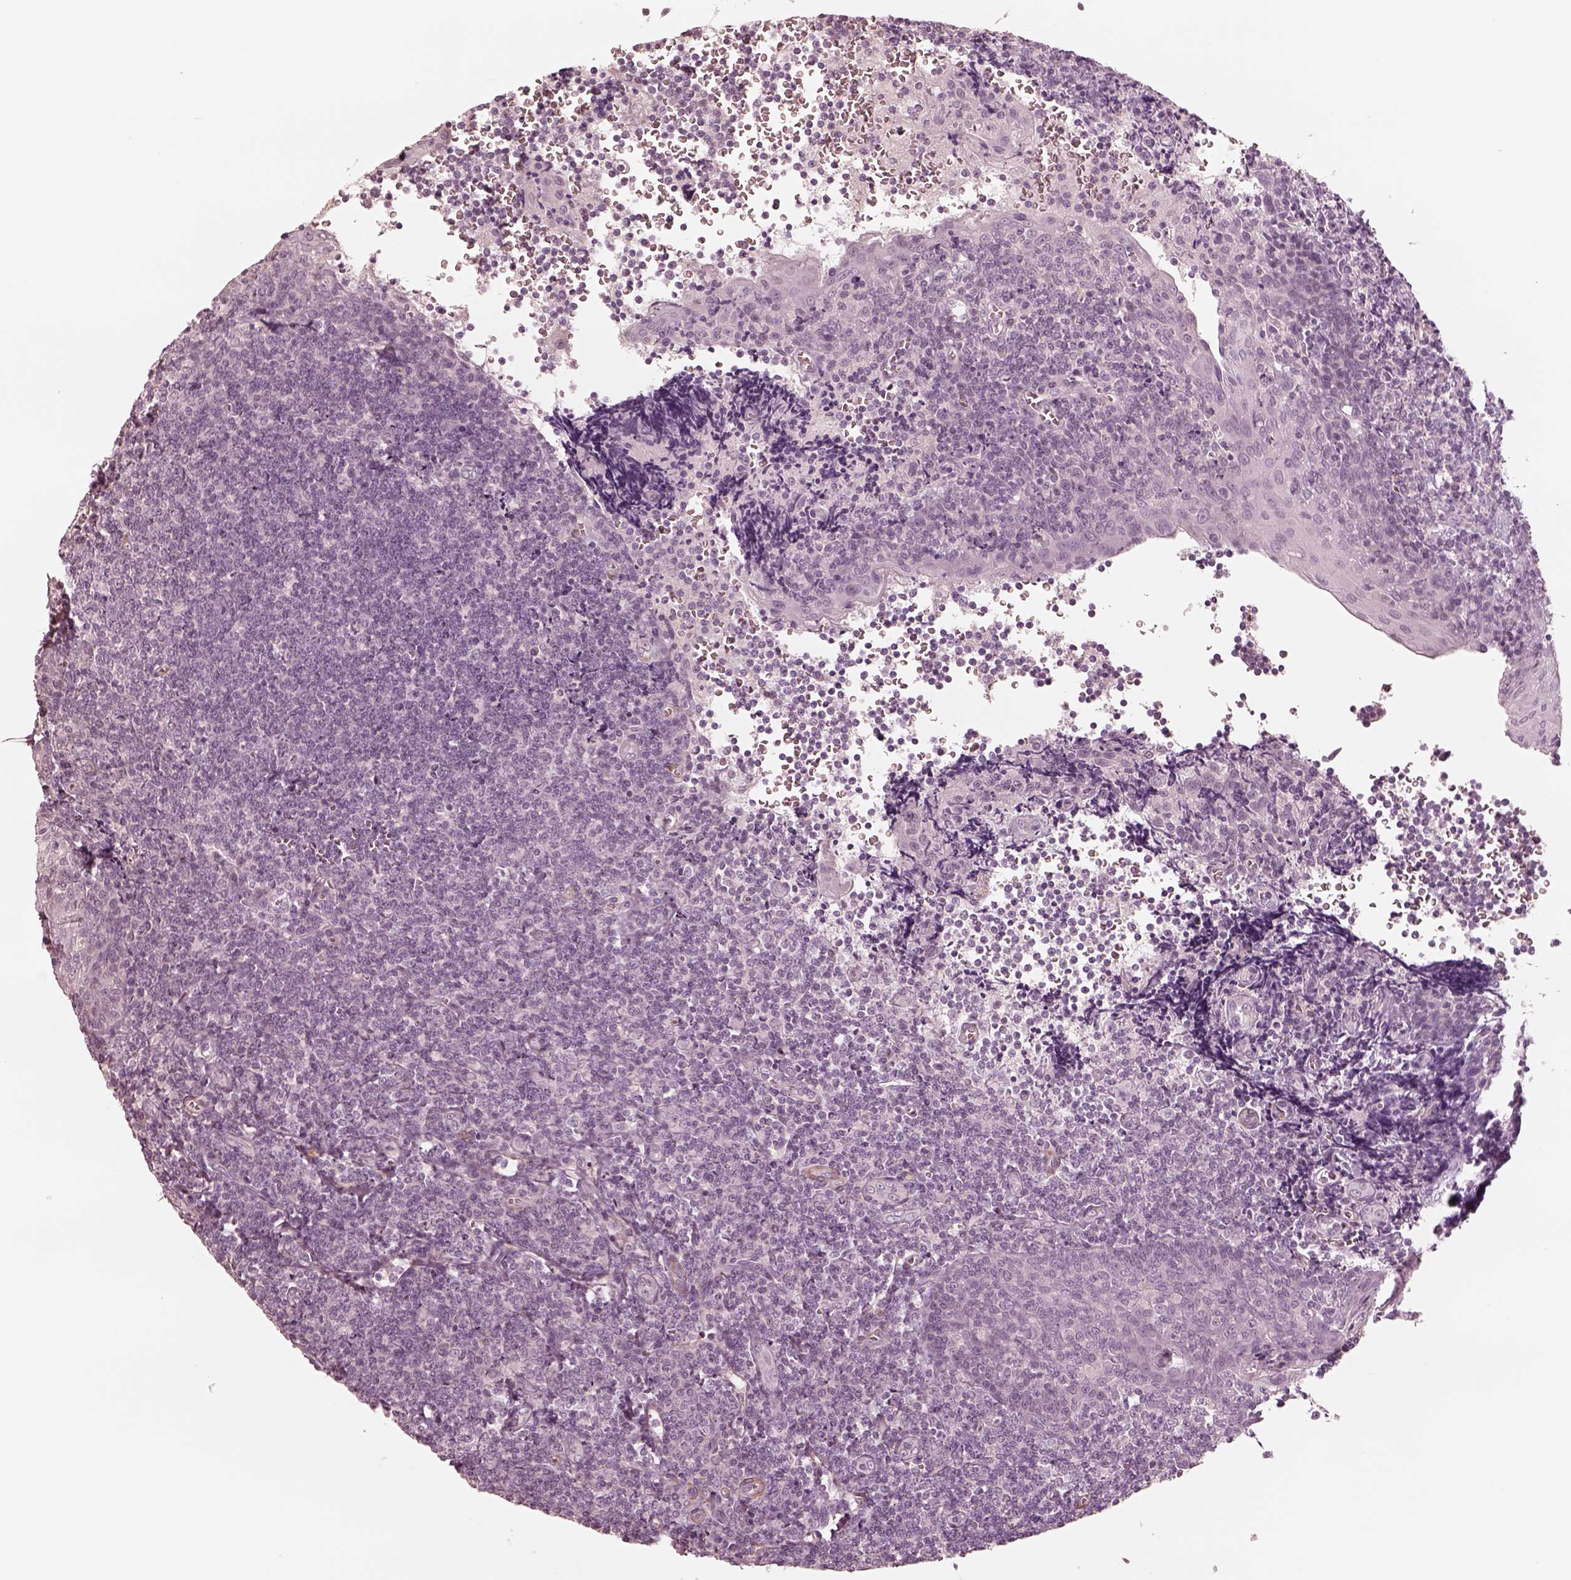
{"staining": {"intensity": "negative", "quantity": "none", "location": "none"}, "tissue": "tonsil", "cell_type": "Germinal center cells", "image_type": "normal", "snomed": [{"axis": "morphology", "description": "Normal tissue, NOS"}, {"axis": "morphology", "description": "Inflammation, NOS"}, {"axis": "topography", "description": "Tonsil"}], "caption": "IHC of unremarkable tonsil demonstrates no expression in germinal center cells. The staining is performed using DAB brown chromogen with nuclei counter-stained in using hematoxylin.", "gene": "DNAAF9", "patient": {"sex": "female", "age": 31}}